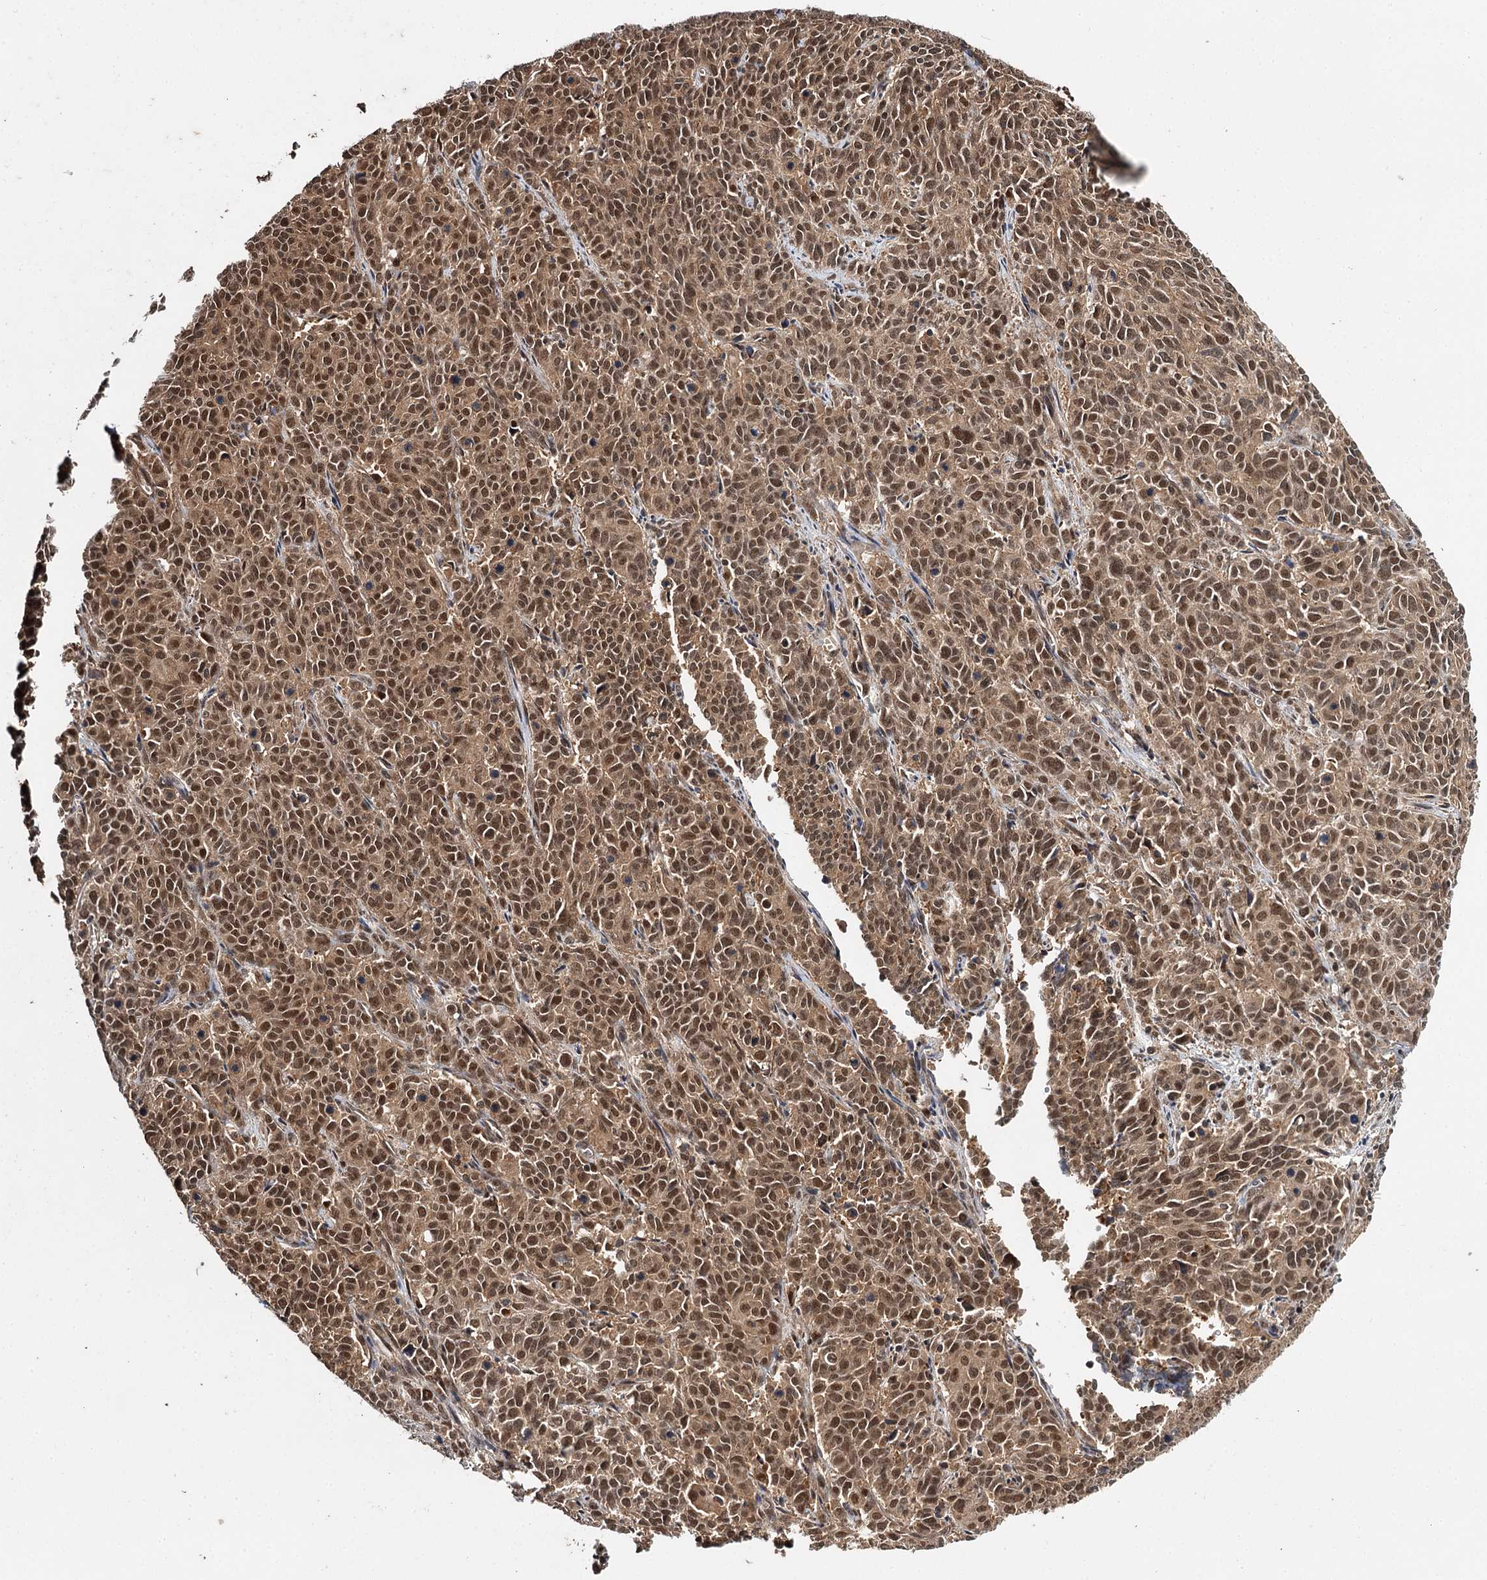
{"staining": {"intensity": "moderate", "quantity": ">75%", "location": "nuclear"}, "tissue": "cervical cancer", "cell_type": "Tumor cells", "image_type": "cancer", "snomed": [{"axis": "morphology", "description": "Squamous cell carcinoma, NOS"}, {"axis": "topography", "description": "Cervix"}], "caption": "This is an image of IHC staining of cervical cancer, which shows moderate expression in the nuclear of tumor cells.", "gene": "N6AMT1", "patient": {"sex": "female", "age": 60}}